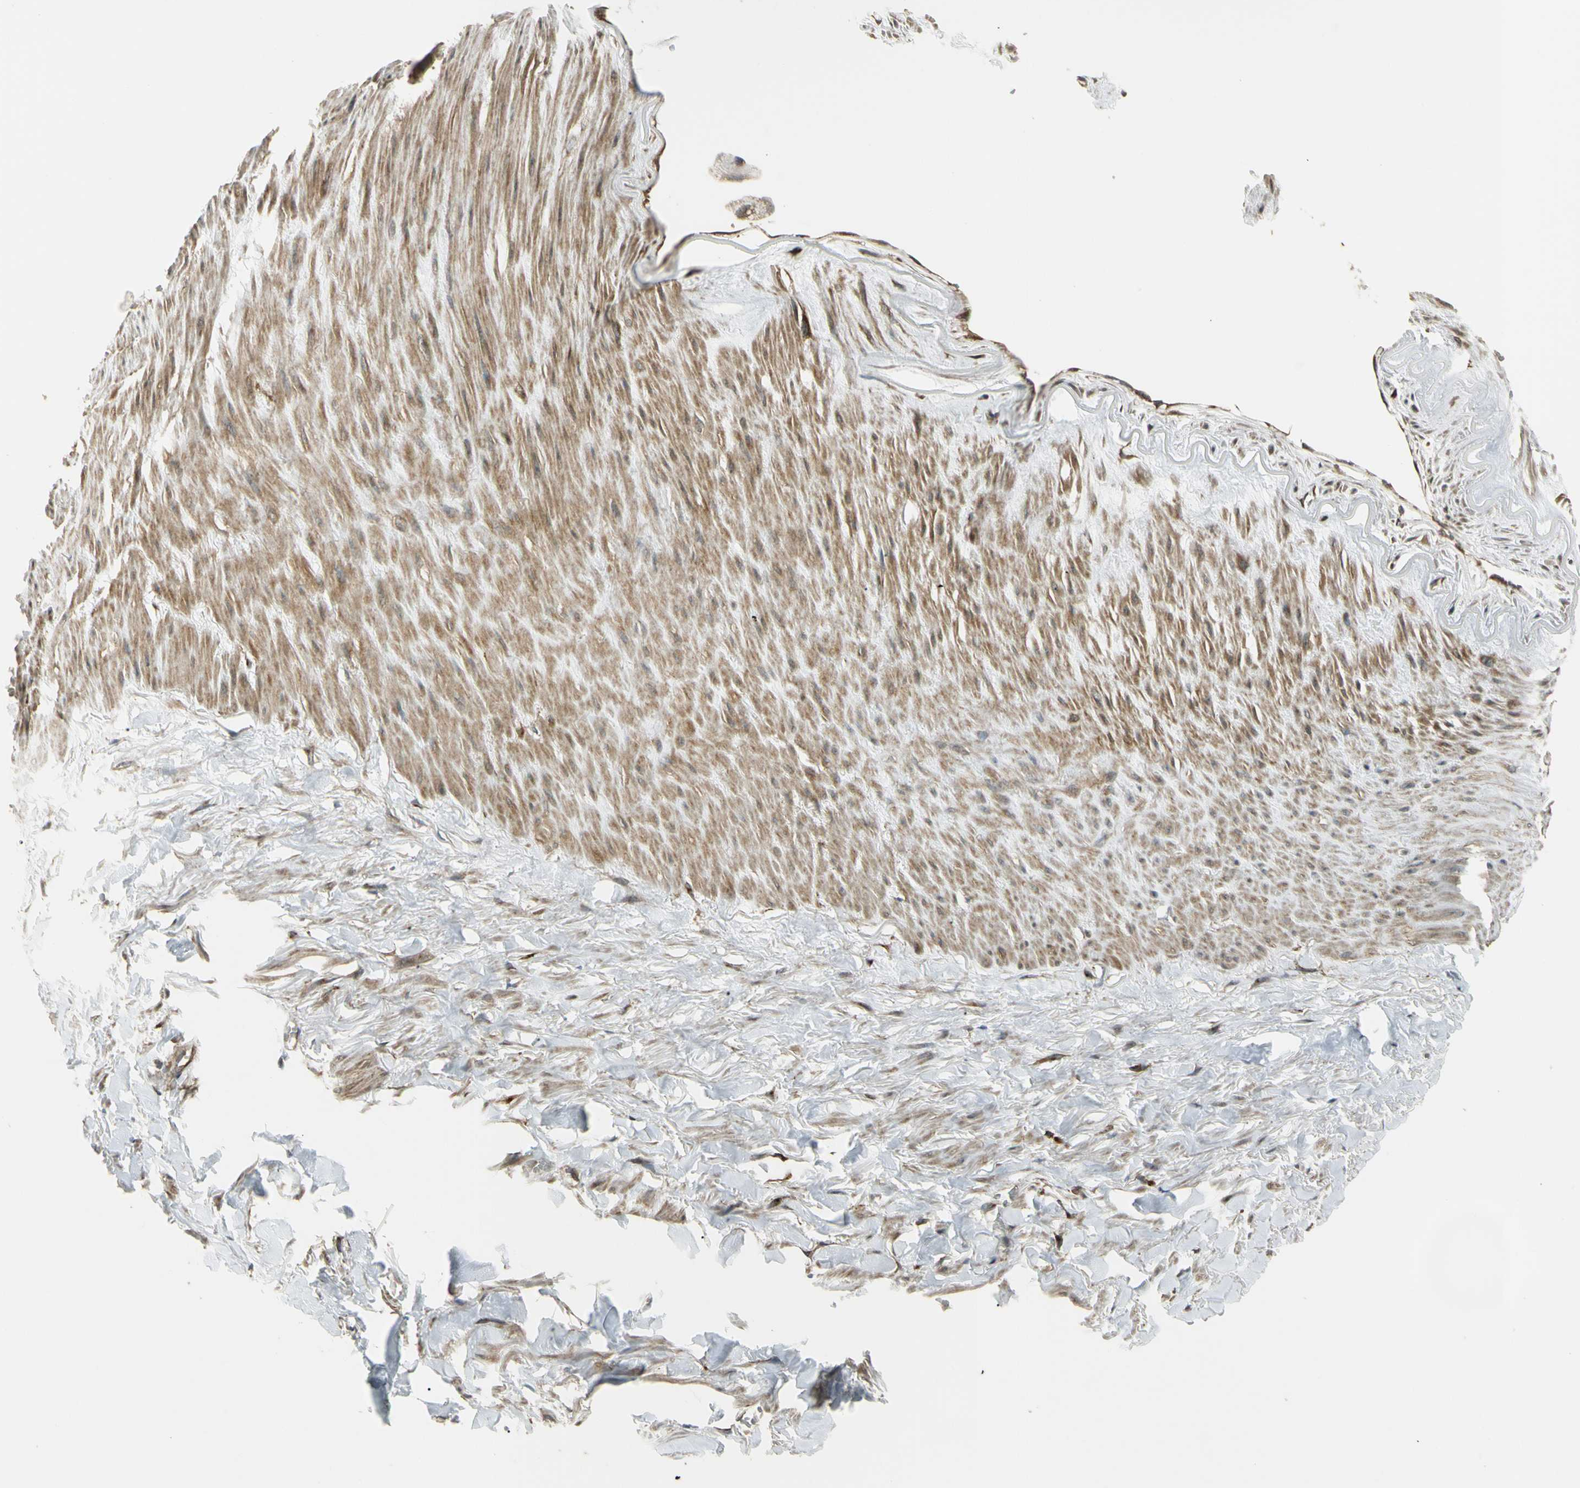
{"staining": {"intensity": "moderate", "quantity": ">75%", "location": "cytoplasmic/membranous"}, "tissue": "soft tissue", "cell_type": "Chondrocytes", "image_type": "normal", "snomed": [{"axis": "morphology", "description": "Normal tissue, NOS"}, {"axis": "topography", "description": "Adipose tissue"}, {"axis": "topography", "description": "Peripheral nerve tissue"}], "caption": "Soft tissue stained with a brown dye shows moderate cytoplasmic/membranous positive expression in about >75% of chondrocytes.", "gene": "FLII", "patient": {"sex": "male", "age": 52}}